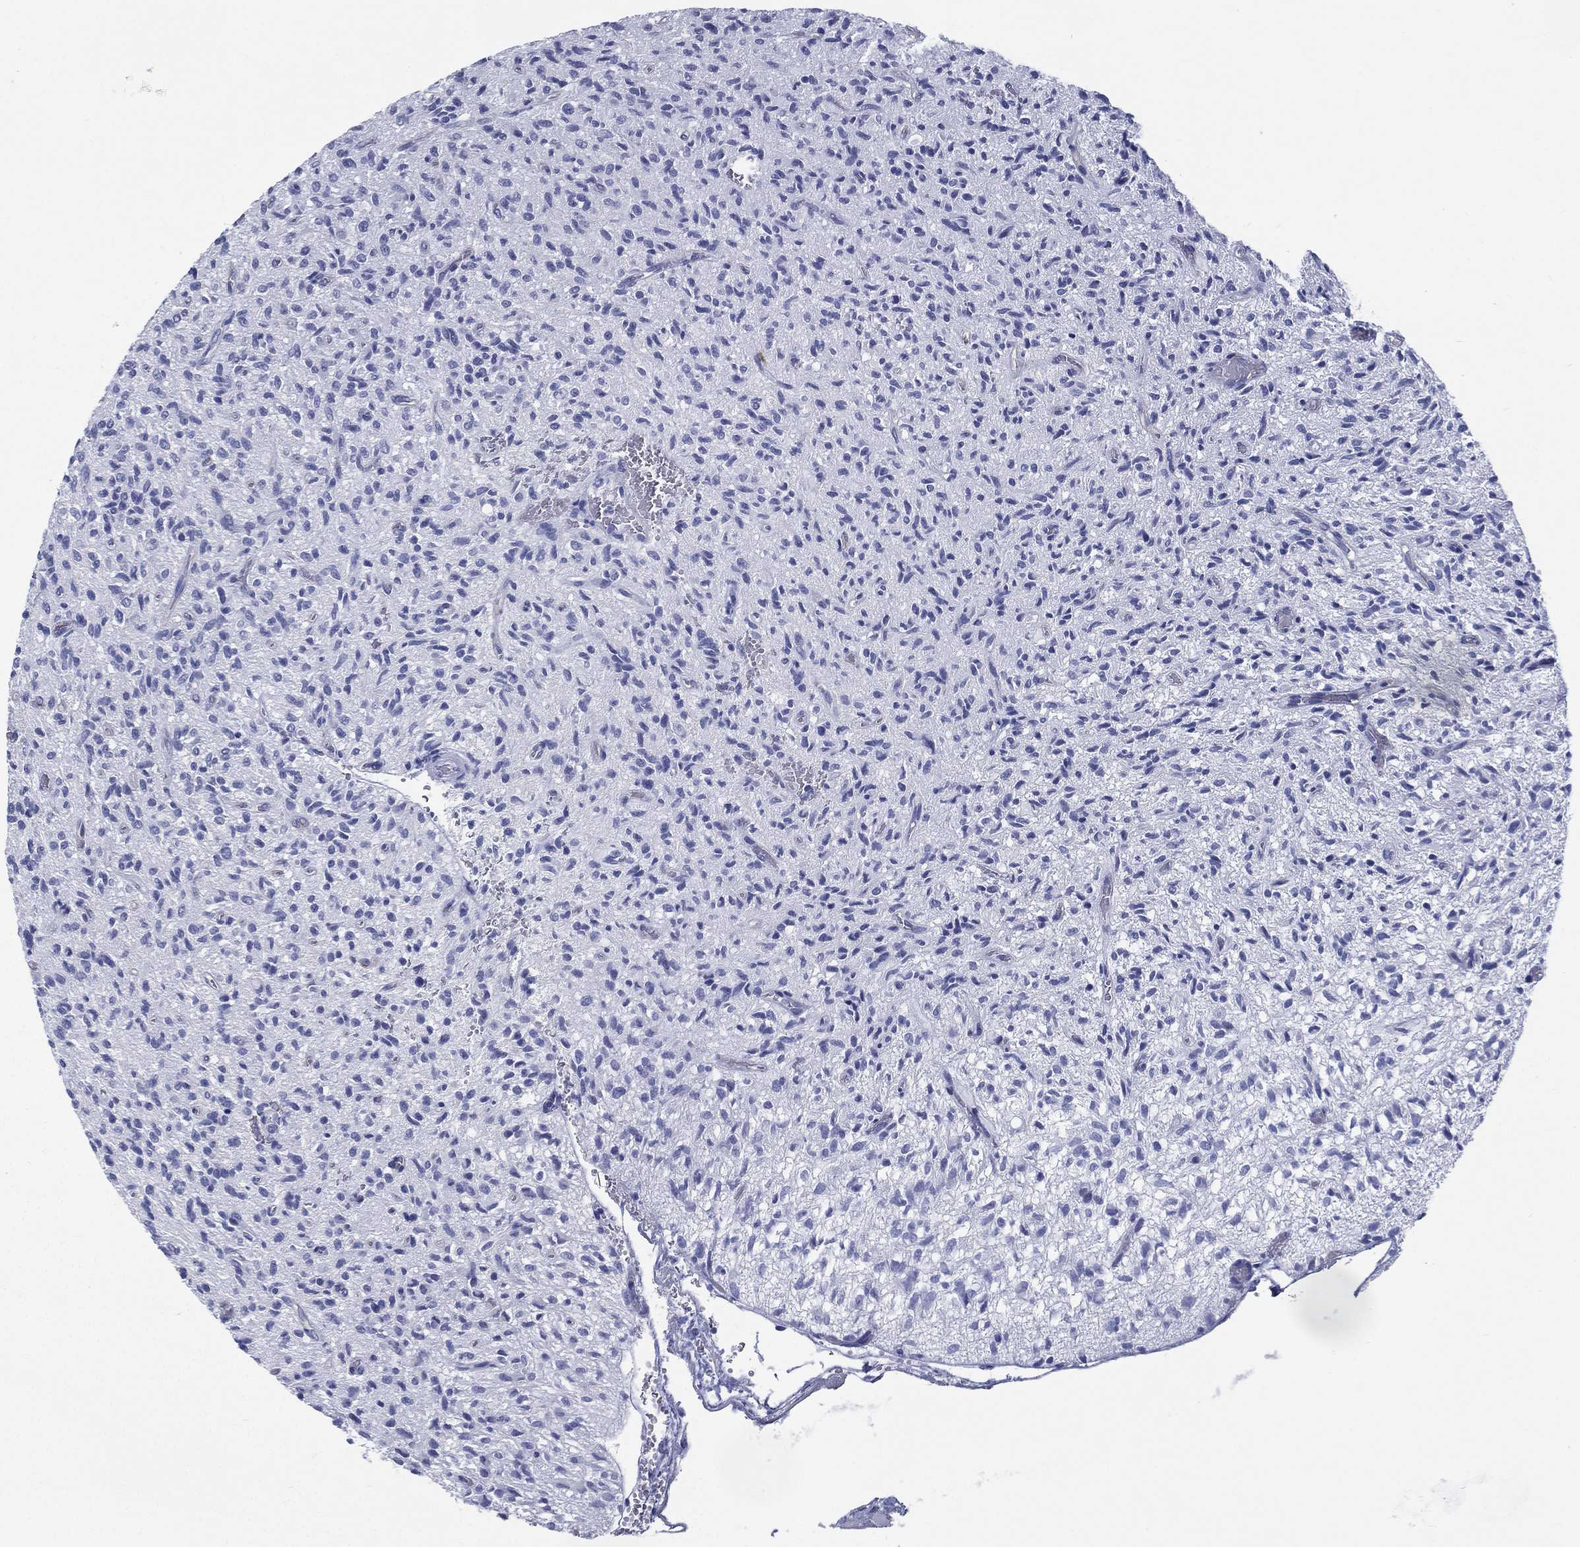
{"staining": {"intensity": "negative", "quantity": "none", "location": "none"}, "tissue": "glioma", "cell_type": "Tumor cells", "image_type": "cancer", "snomed": [{"axis": "morphology", "description": "Glioma, malignant, High grade"}, {"axis": "topography", "description": "Brain"}], "caption": "Photomicrograph shows no significant protein positivity in tumor cells of malignant glioma (high-grade).", "gene": "RSPH4A", "patient": {"sex": "male", "age": 64}}